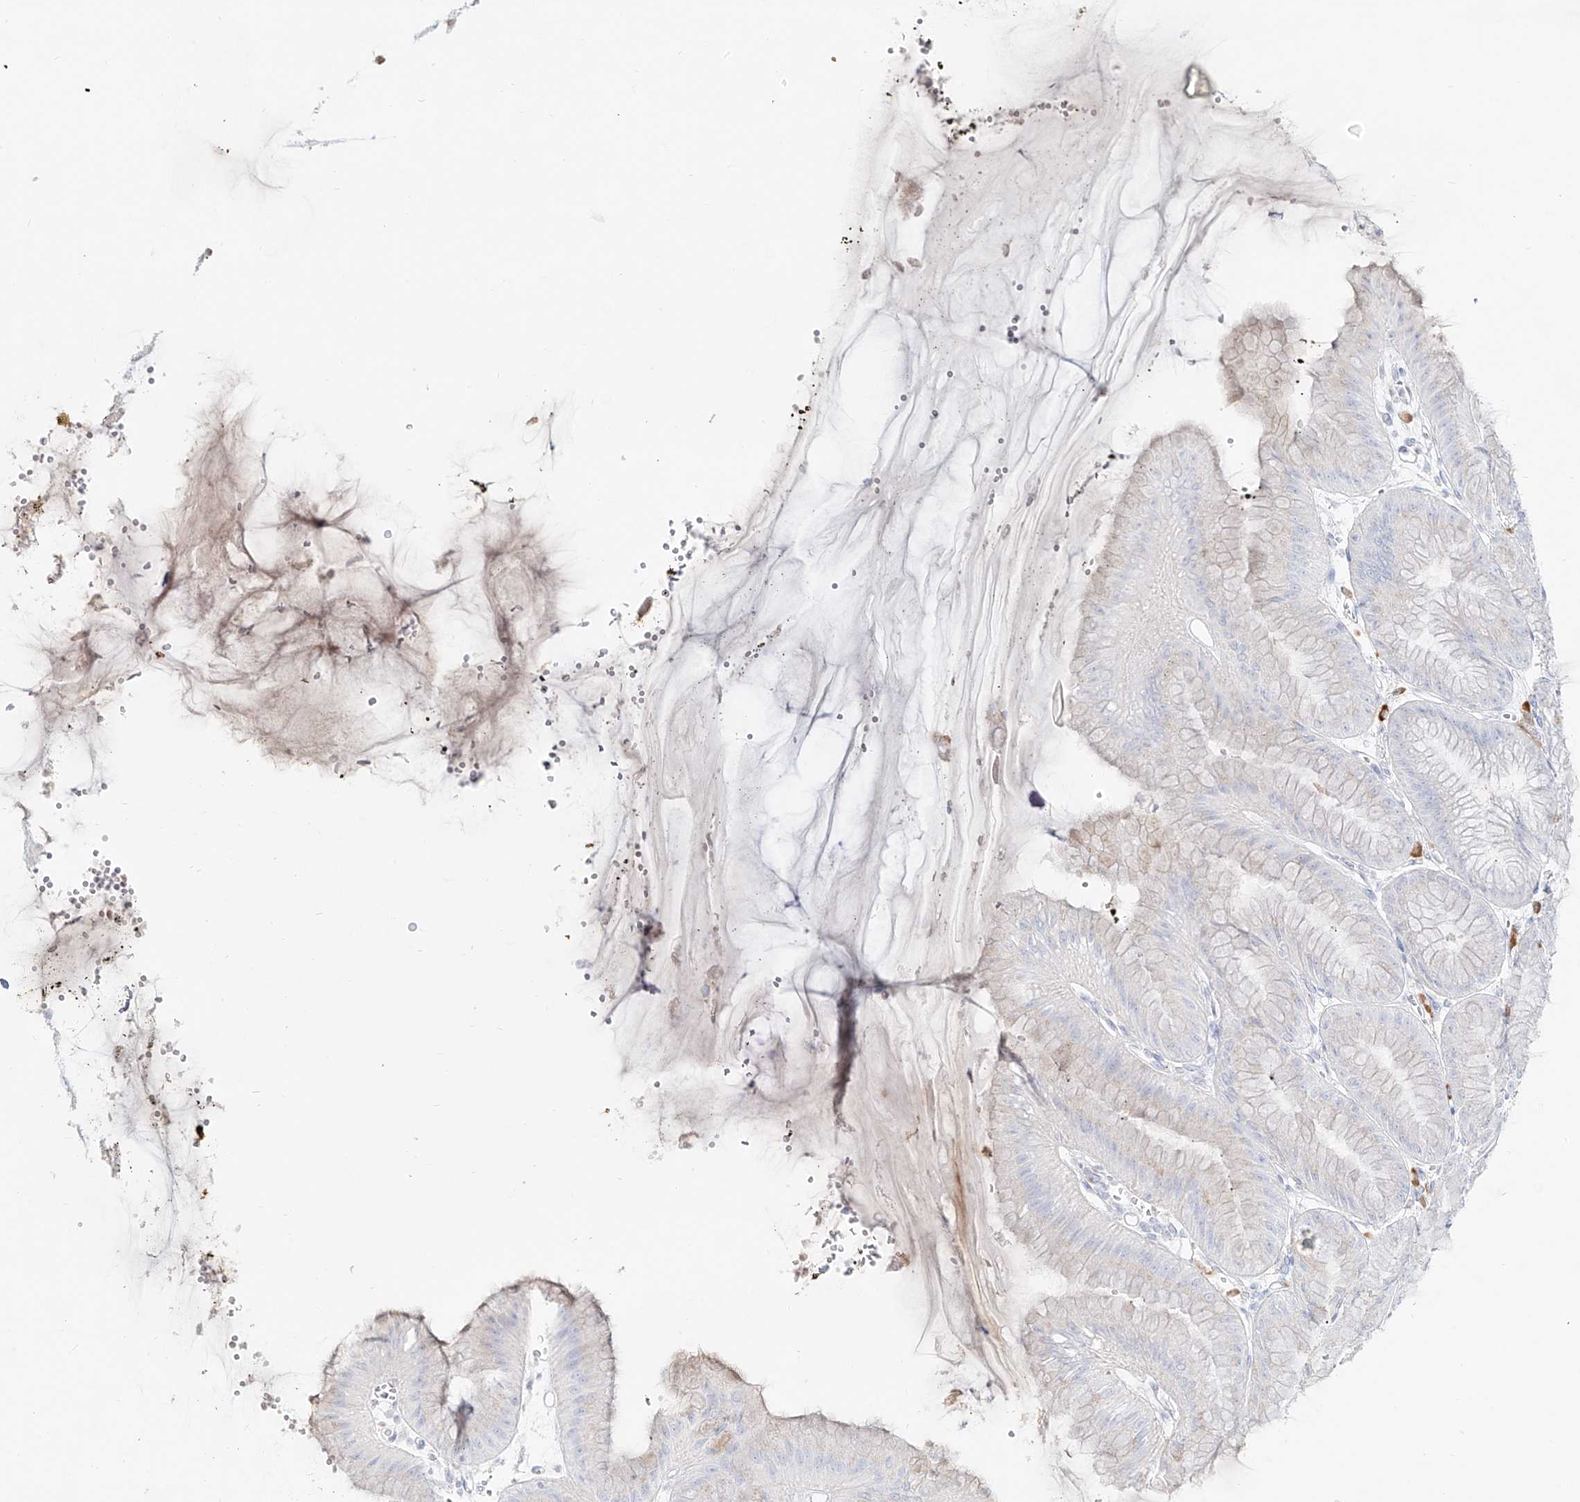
{"staining": {"intensity": "moderate", "quantity": "25%-75%", "location": "cytoplasmic/membranous"}, "tissue": "stomach", "cell_type": "Glandular cells", "image_type": "normal", "snomed": [{"axis": "morphology", "description": "Normal tissue, NOS"}, {"axis": "topography", "description": "Stomach, lower"}], "caption": "Protein expression analysis of normal human stomach reveals moderate cytoplasmic/membranous expression in about 25%-75% of glandular cells. The protein is stained brown, and the nuclei are stained in blue (DAB IHC with brightfield microscopy, high magnification).", "gene": "BSDC1", "patient": {"sex": "male", "age": 71}}